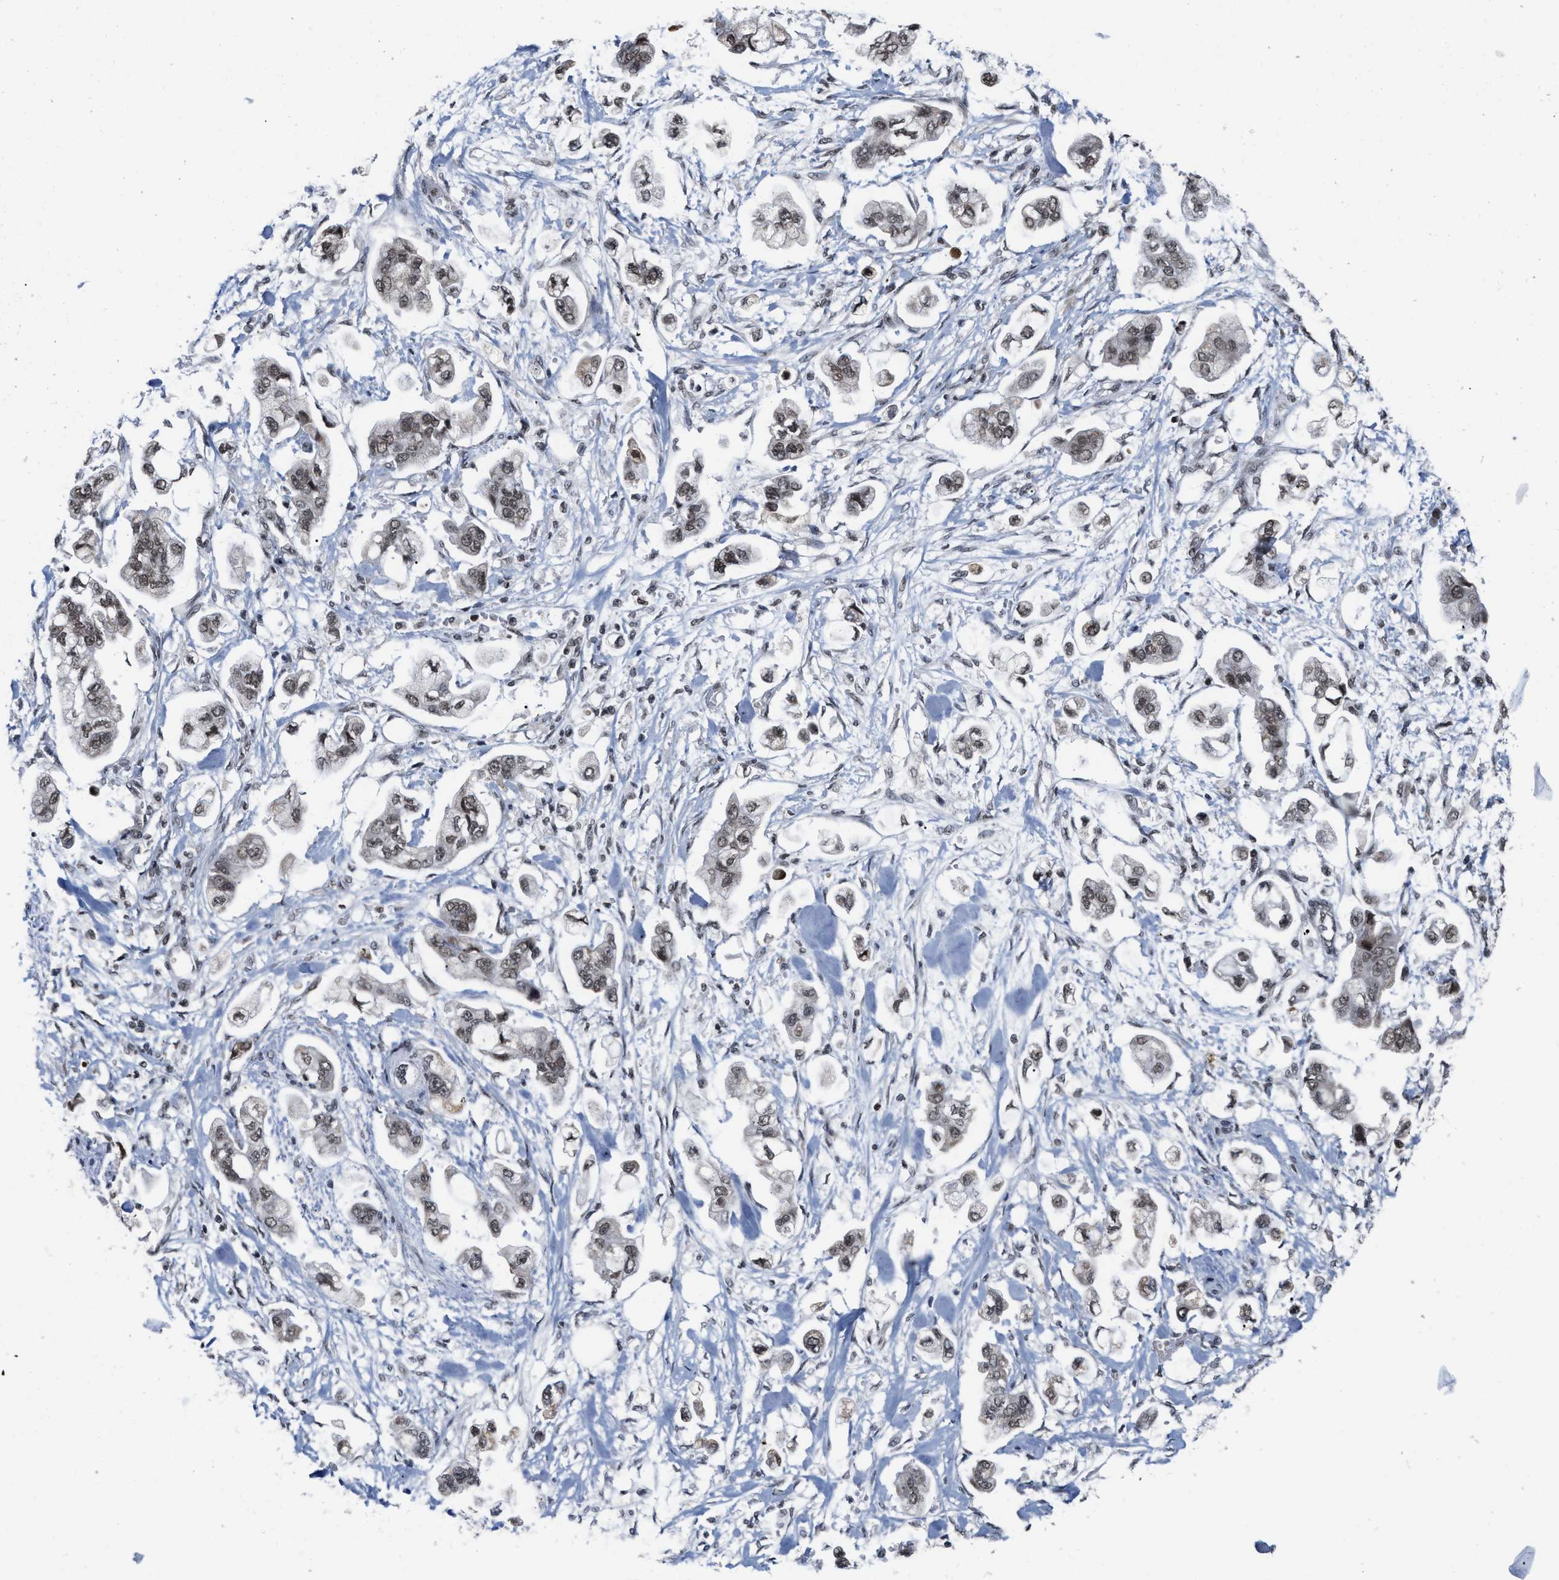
{"staining": {"intensity": "weak", "quantity": ">75%", "location": "nuclear"}, "tissue": "stomach cancer", "cell_type": "Tumor cells", "image_type": "cancer", "snomed": [{"axis": "morphology", "description": "Adenocarcinoma, NOS"}, {"axis": "topography", "description": "Stomach"}], "caption": "The image demonstrates a brown stain indicating the presence of a protein in the nuclear of tumor cells in stomach cancer (adenocarcinoma). (Stains: DAB in brown, nuclei in blue, Microscopy: brightfield microscopy at high magnification).", "gene": "ANKRD6", "patient": {"sex": "male", "age": 62}}